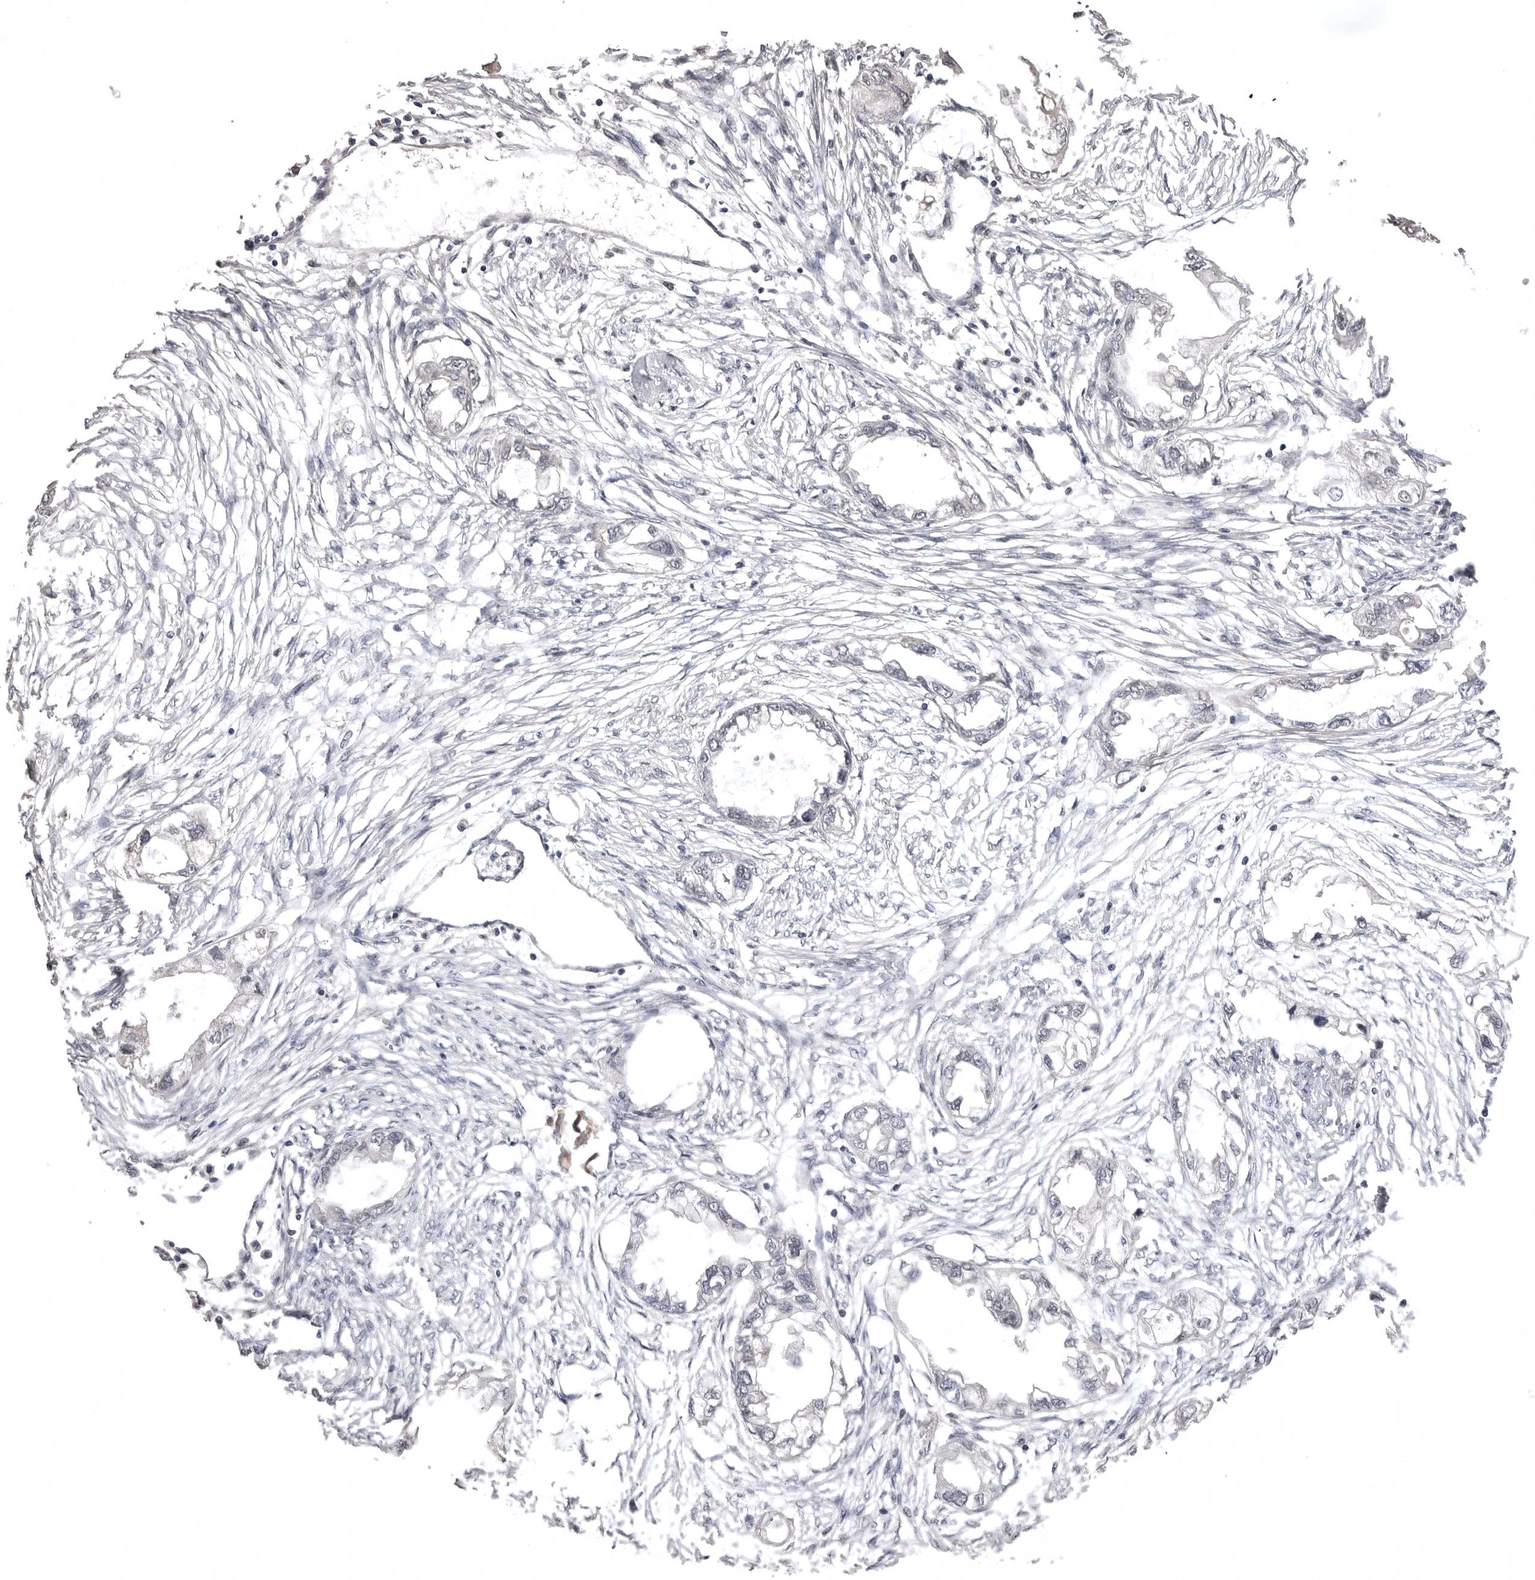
{"staining": {"intensity": "negative", "quantity": "none", "location": "none"}, "tissue": "endometrial cancer", "cell_type": "Tumor cells", "image_type": "cancer", "snomed": [{"axis": "morphology", "description": "Adenocarcinoma, NOS"}, {"axis": "morphology", "description": "Adenocarcinoma, metastatic, NOS"}, {"axis": "topography", "description": "Adipose tissue"}, {"axis": "topography", "description": "Endometrium"}], "caption": "DAB (3,3'-diaminobenzidine) immunohistochemical staining of metastatic adenocarcinoma (endometrial) demonstrates no significant expression in tumor cells.", "gene": "SORBS1", "patient": {"sex": "female", "age": 67}}